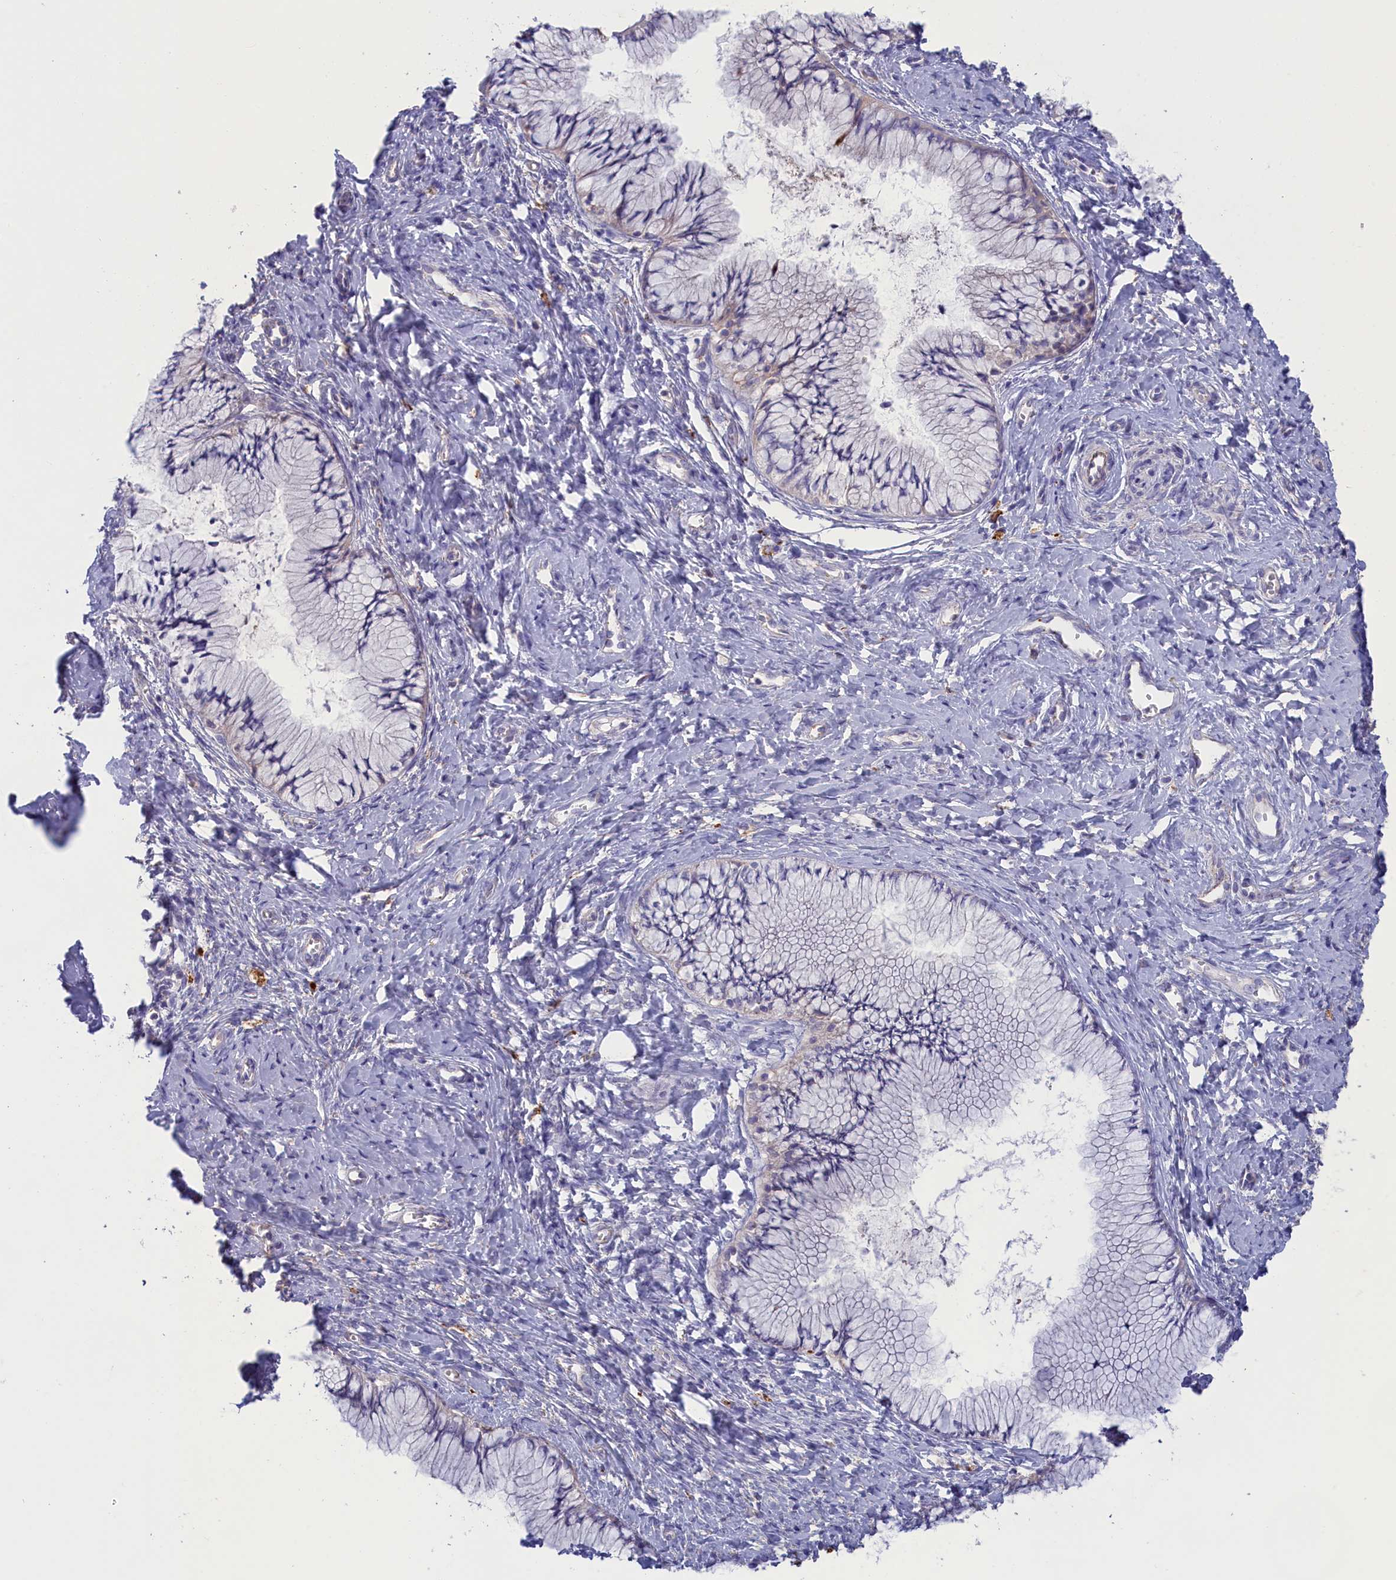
{"staining": {"intensity": "moderate", "quantity": "<25%", "location": "cytoplasmic/membranous"}, "tissue": "cervix", "cell_type": "Glandular cells", "image_type": "normal", "snomed": [{"axis": "morphology", "description": "Normal tissue, NOS"}, {"axis": "topography", "description": "Cervix"}], "caption": "Immunohistochemical staining of normal cervix reveals moderate cytoplasmic/membranous protein staining in approximately <25% of glandular cells. (DAB IHC with brightfield microscopy, high magnification).", "gene": "WDR6", "patient": {"sex": "female", "age": 42}}